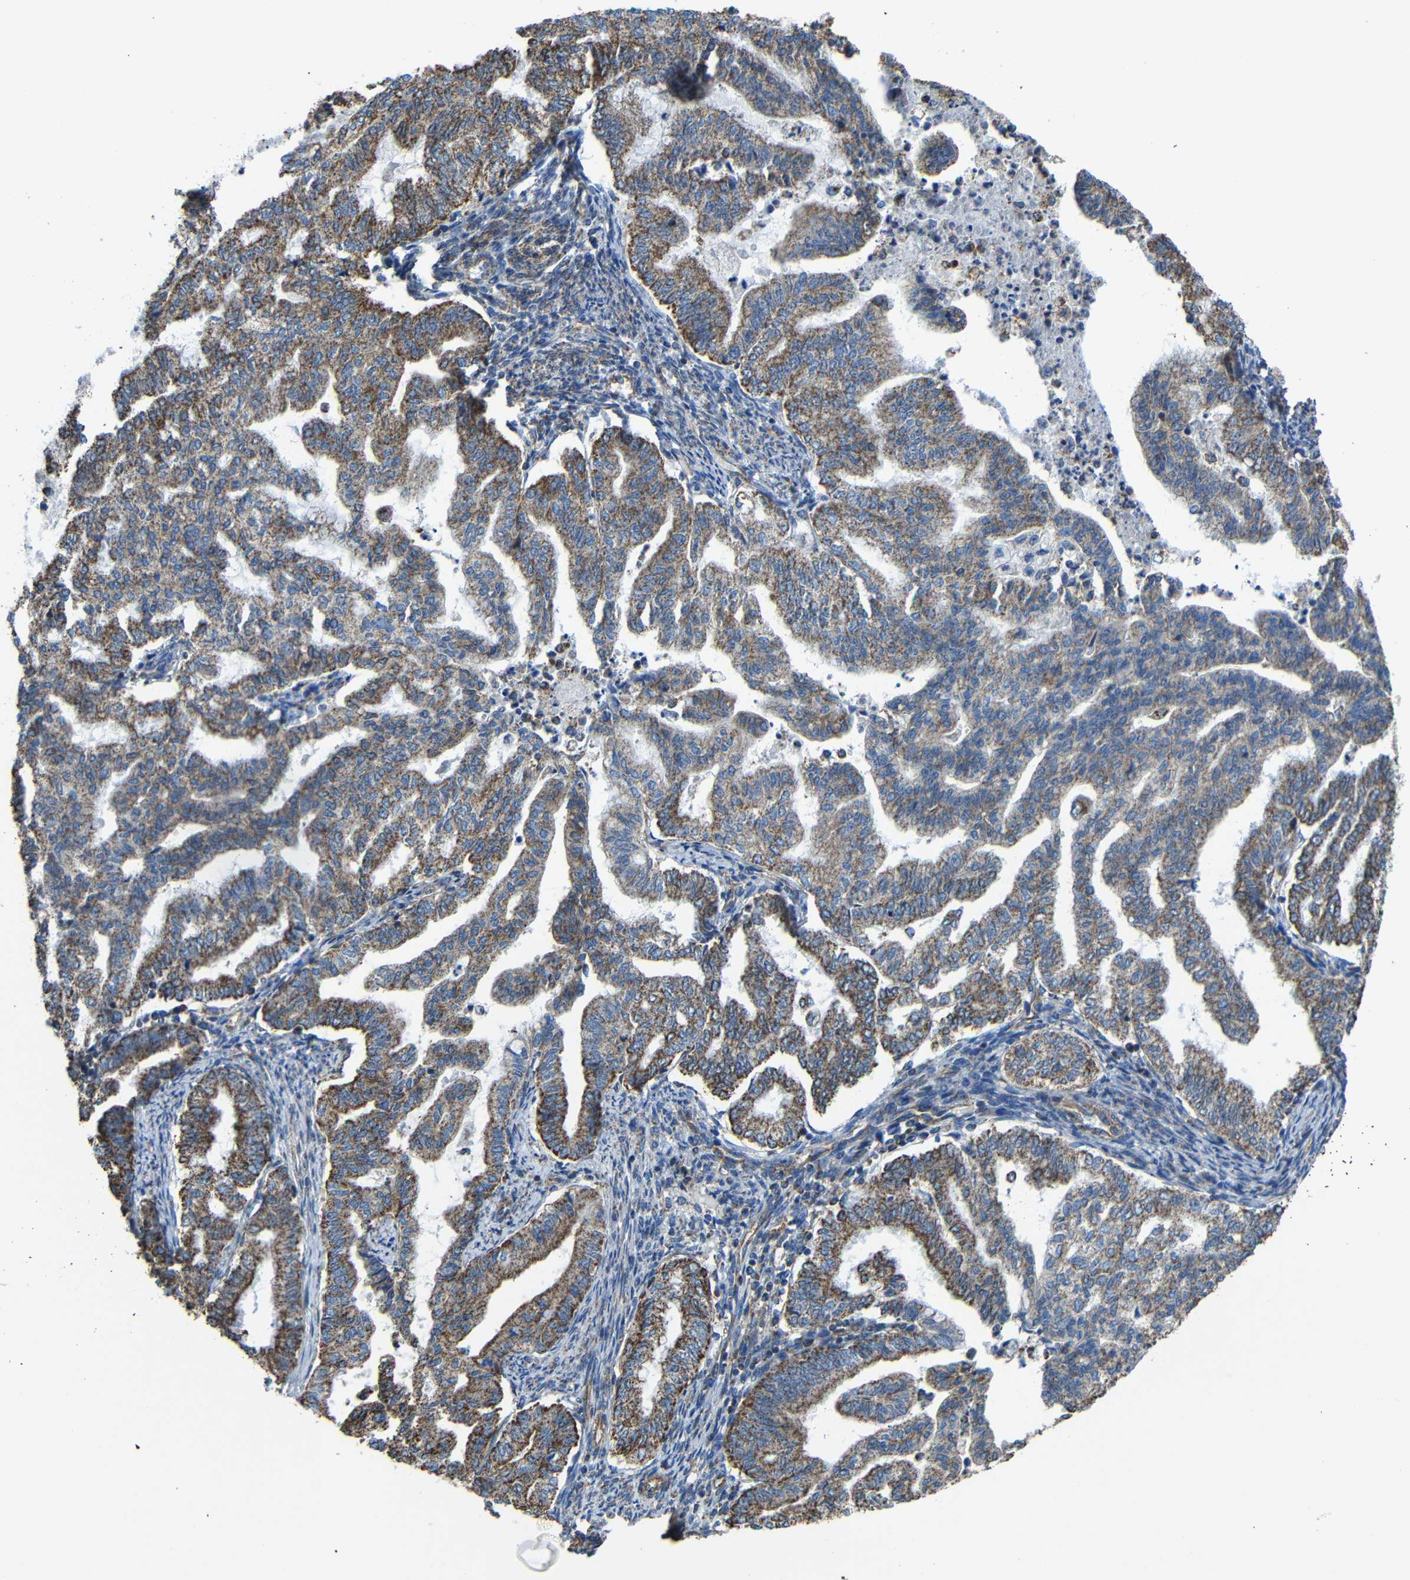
{"staining": {"intensity": "strong", "quantity": ">75%", "location": "cytoplasmic/membranous"}, "tissue": "endometrial cancer", "cell_type": "Tumor cells", "image_type": "cancer", "snomed": [{"axis": "morphology", "description": "Adenocarcinoma, NOS"}, {"axis": "topography", "description": "Endometrium"}], "caption": "The image reveals a brown stain indicating the presence of a protein in the cytoplasmic/membranous of tumor cells in endometrial cancer (adenocarcinoma).", "gene": "INTS6L", "patient": {"sex": "female", "age": 79}}